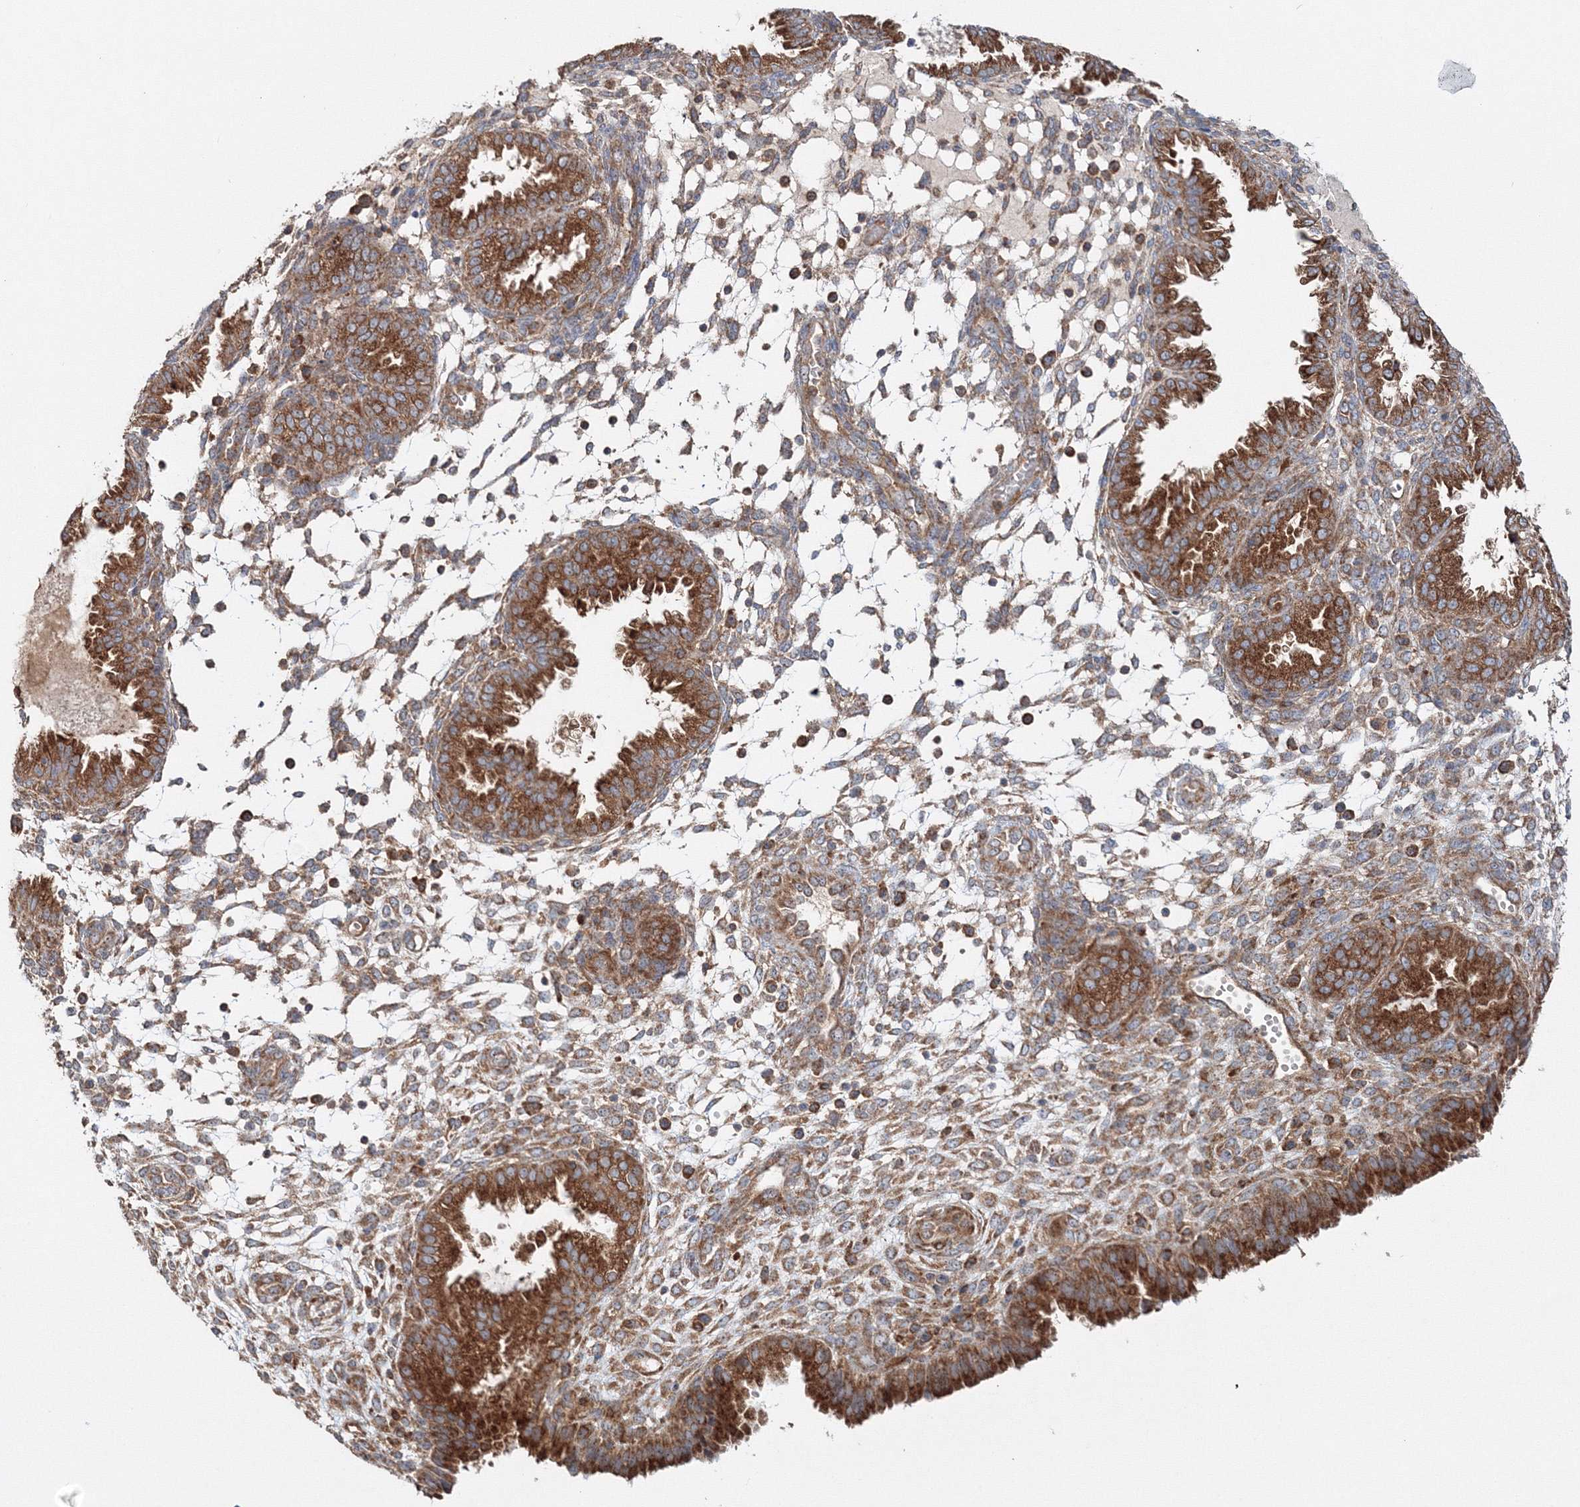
{"staining": {"intensity": "moderate", "quantity": "25%-75%", "location": "cytoplasmic/membranous"}, "tissue": "endometrium", "cell_type": "Cells in endometrial stroma", "image_type": "normal", "snomed": [{"axis": "morphology", "description": "Normal tissue, NOS"}, {"axis": "topography", "description": "Endometrium"}], "caption": "Cells in endometrial stroma reveal medium levels of moderate cytoplasmic/membranous staining in about 25%-75% of cells in normal endometrium.", "gene": "PEX13", "patient": {"sex": "female", "age": 33}}